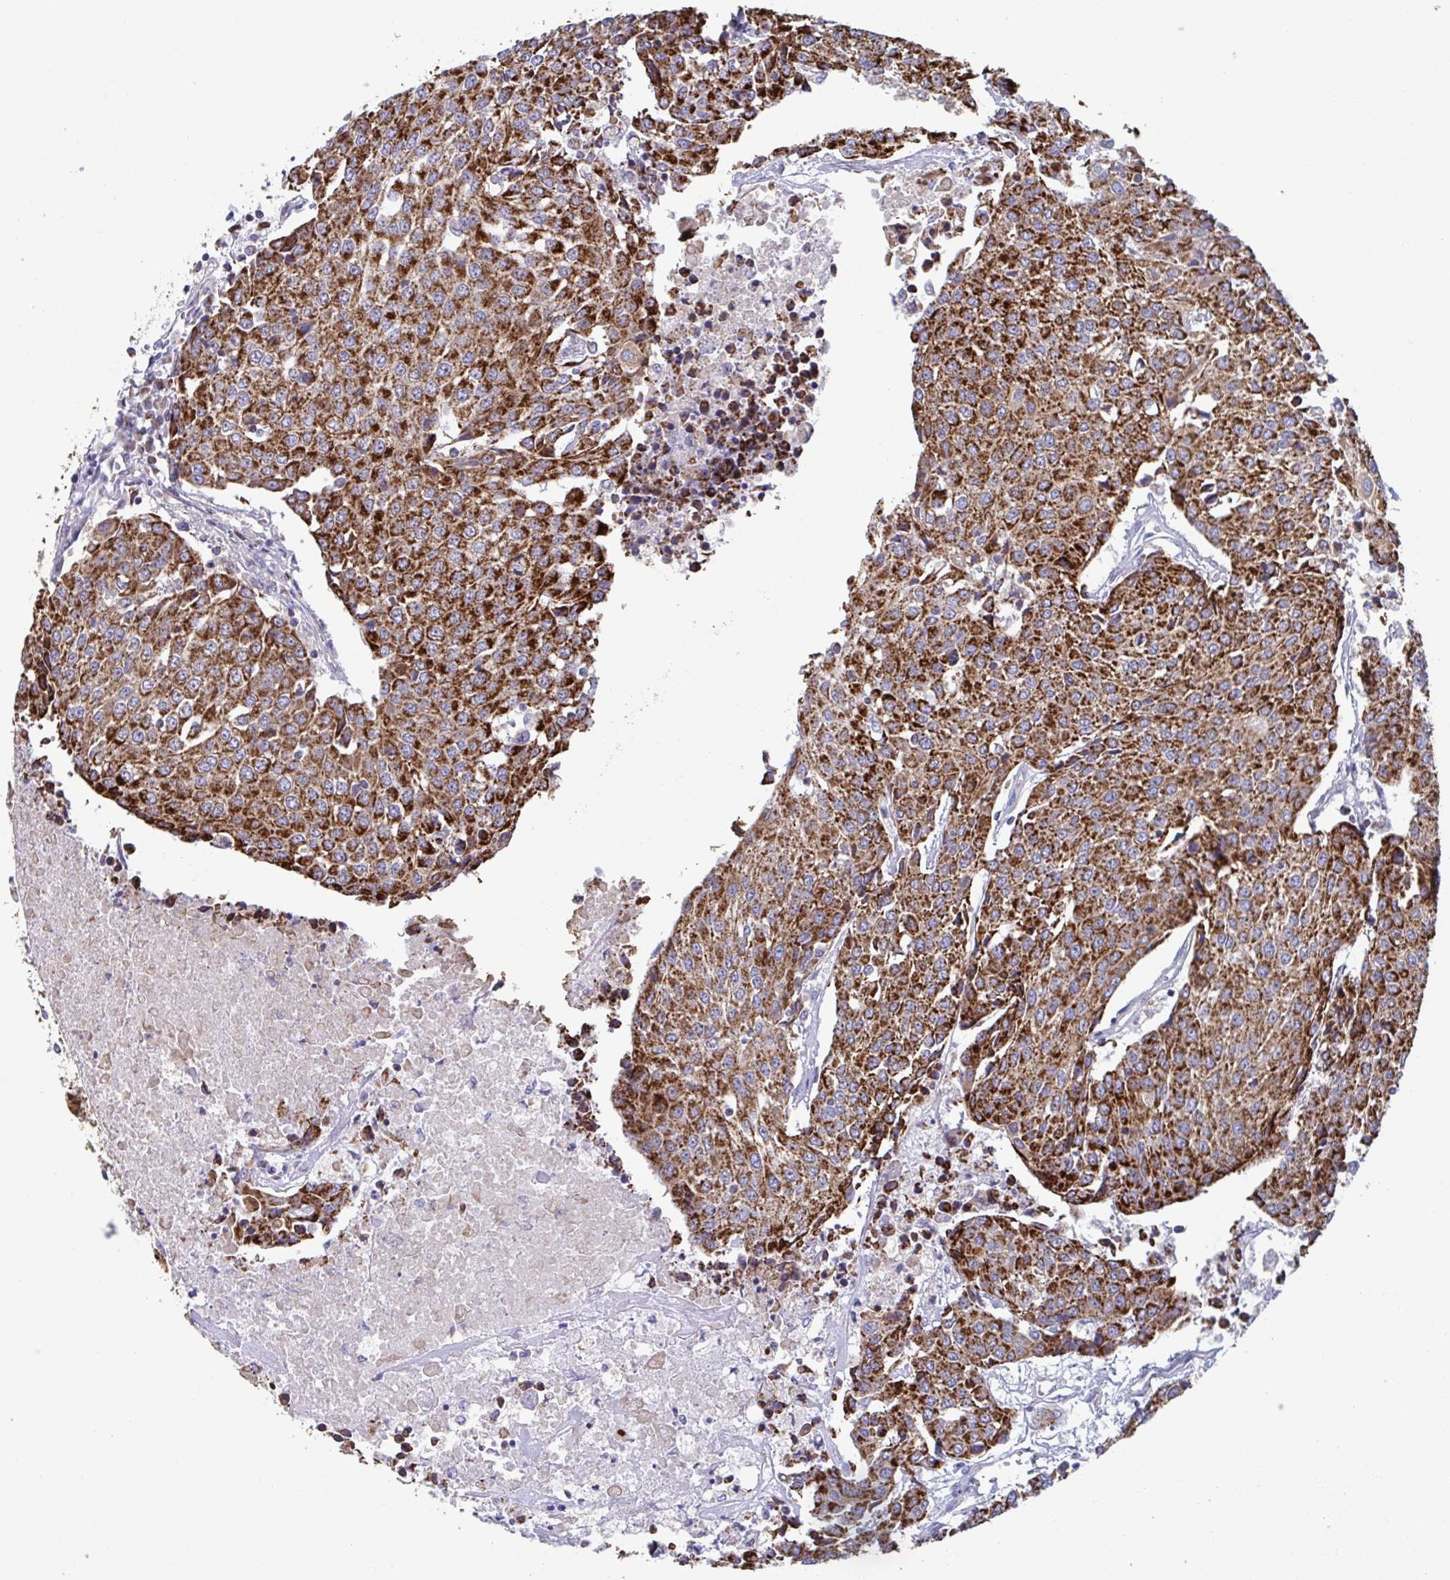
{"staining": {"intensity": "strong", "quantity": ">75%", "location": "cytoplasmic/membranous"}, "tissue": "urothelial cancer", "cell_type": "Tumor cells", "image_type": "cancer", "snomed": [{"axis": "morphology", "description": "Urothelial carcinoma, High grade"}, {"axis": "topography", "description": "Urinary bladder"}], "caption": "DAB immunohistochemical staining of human urothelial cancer demonstrates strong cytoplasmic/membranous protein expression in approximately >75% of tumor cells.", "gene": "BCAT2", "patient": {"sex": "female", "age": 85}}